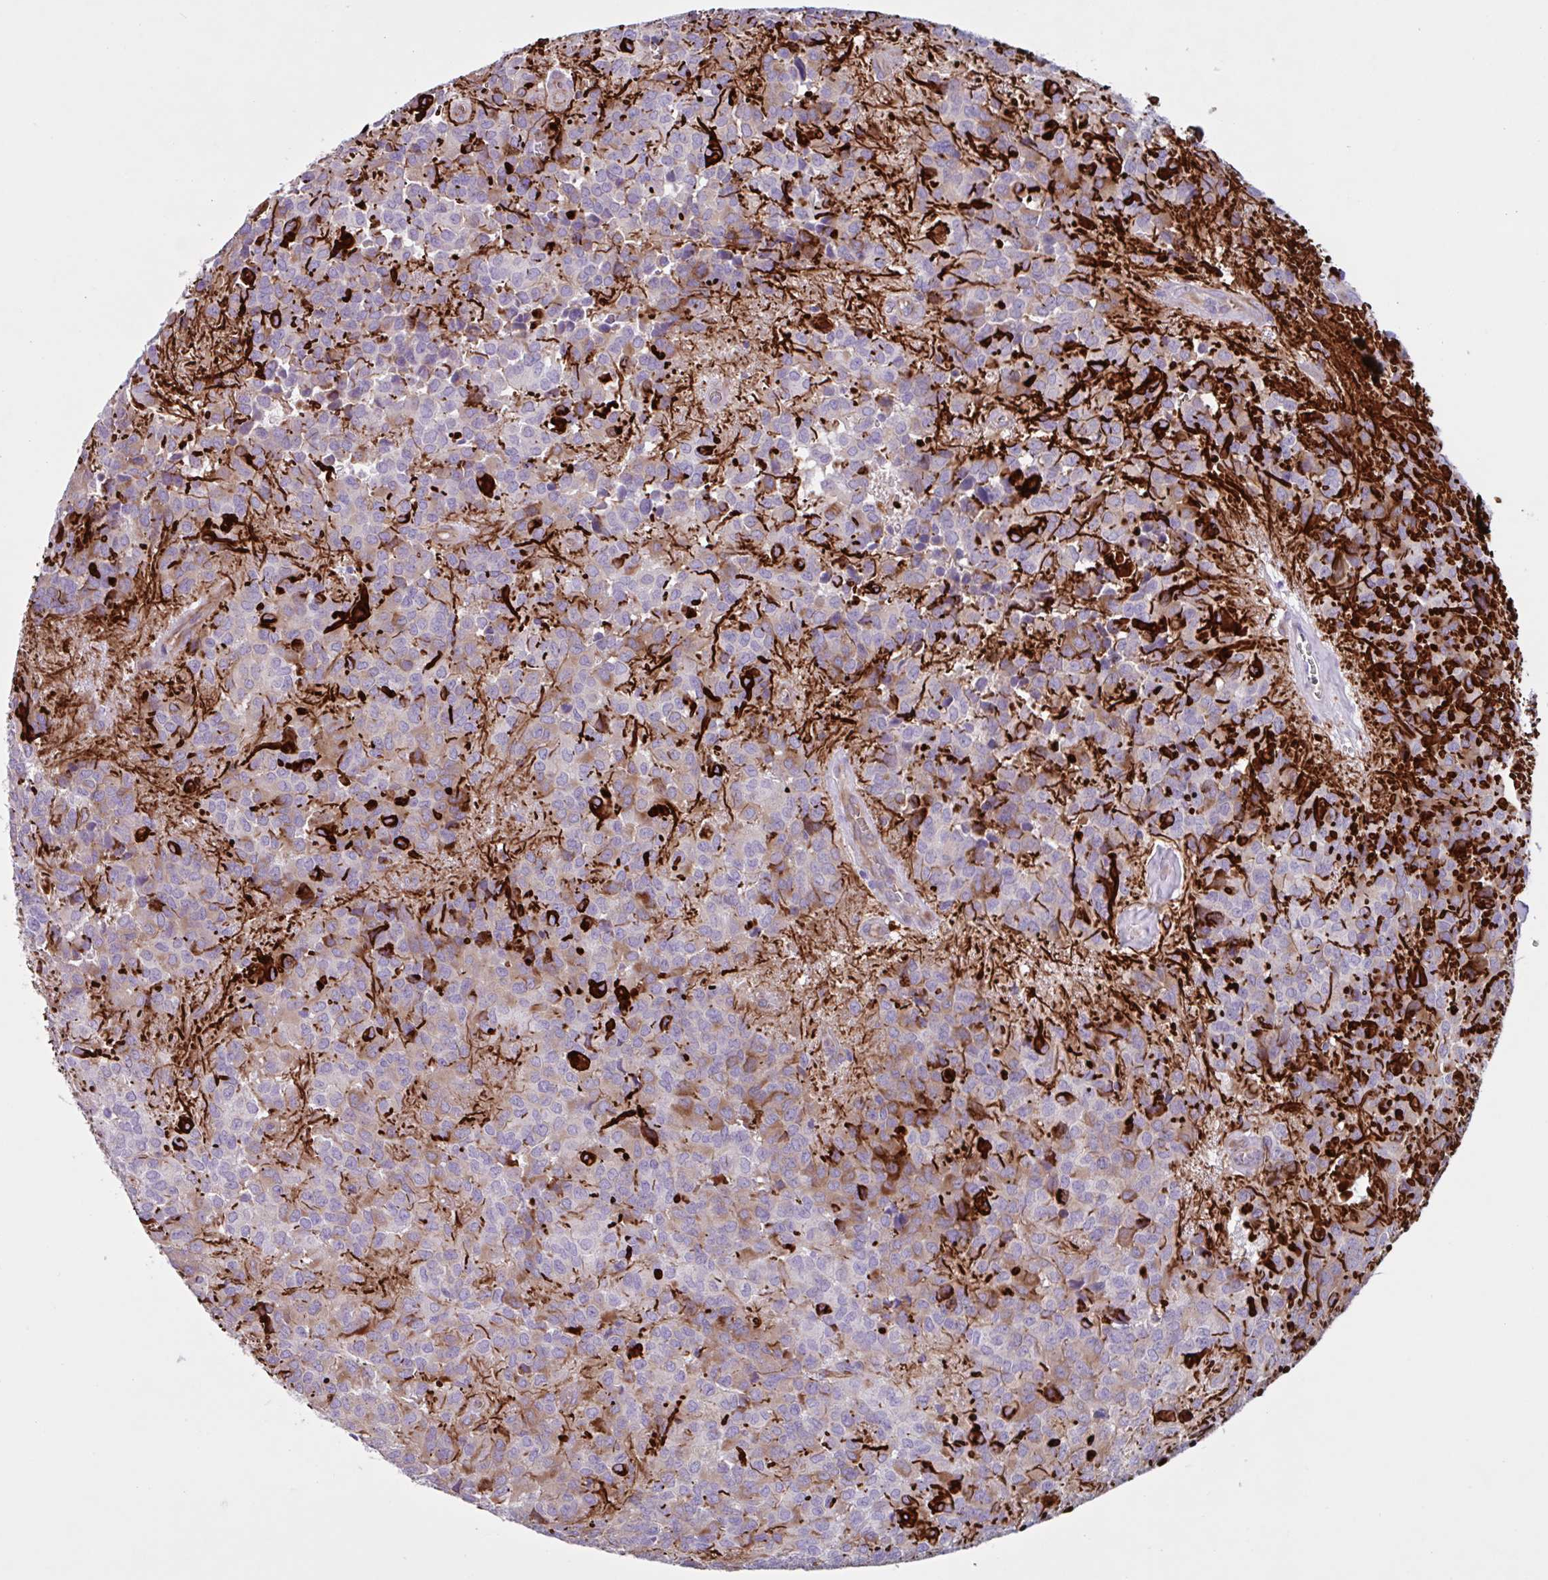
{"staining": {"intensity": "moderate", "quantity": "<25%", "location": "cytoplasmic/membranous"}, "tissue": "glioma", "cell_type": "Tumor cells", "image_type": "cancer", "snomed": [{"axis": "morphology", "description": "Glioma, malignant, Low grade"}, {"axis": "topography", "description": "Brain"}], "caption": "Glioma stained with a protein marker demonstrates moderate staining in tumor cells.", "gene": "TMEM86B", "patient": {"sex": "male", "age": 56}}